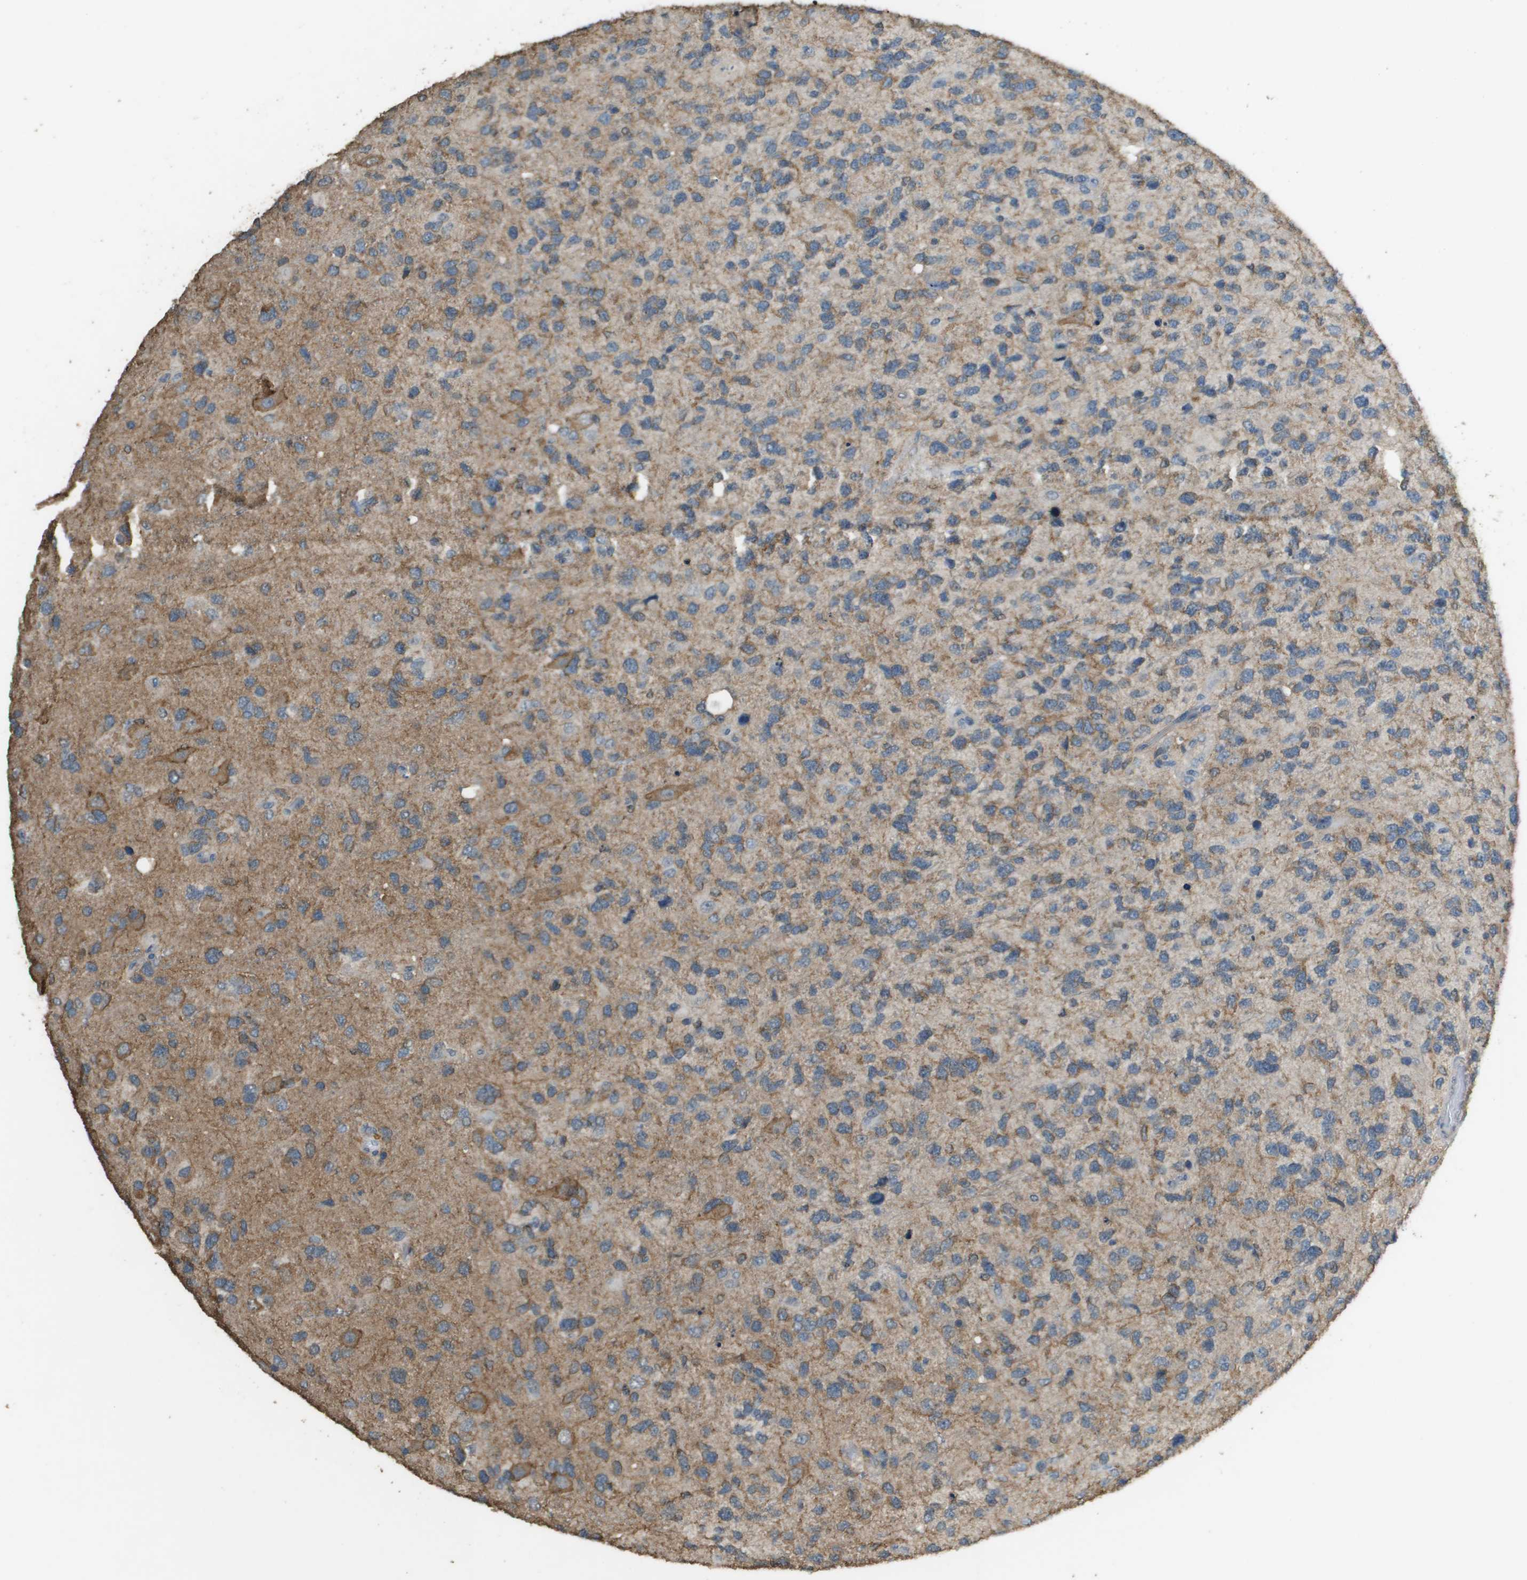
{"staining": {"intensity": "moderate", "quantity": "25%-75%", "location": "cytoplasmic/membranous"}, "tissue": "glioma", "cell_type": "Tumor cells", "image_type": "cancer", "snomed": [{"axis": "morphology", "description": "Glioma, malignant, High grade"}, {"axis": "topography", "description": "Brain"}], "caption": "The image demonstrates immunohistochemical staining of glioma. There is moderate cytoplasmic/membranous positivity is seen in about 25%-75% of tumor cells.", "gene": "MS4A7", "patient": {"sex": "female", "age": 58}}